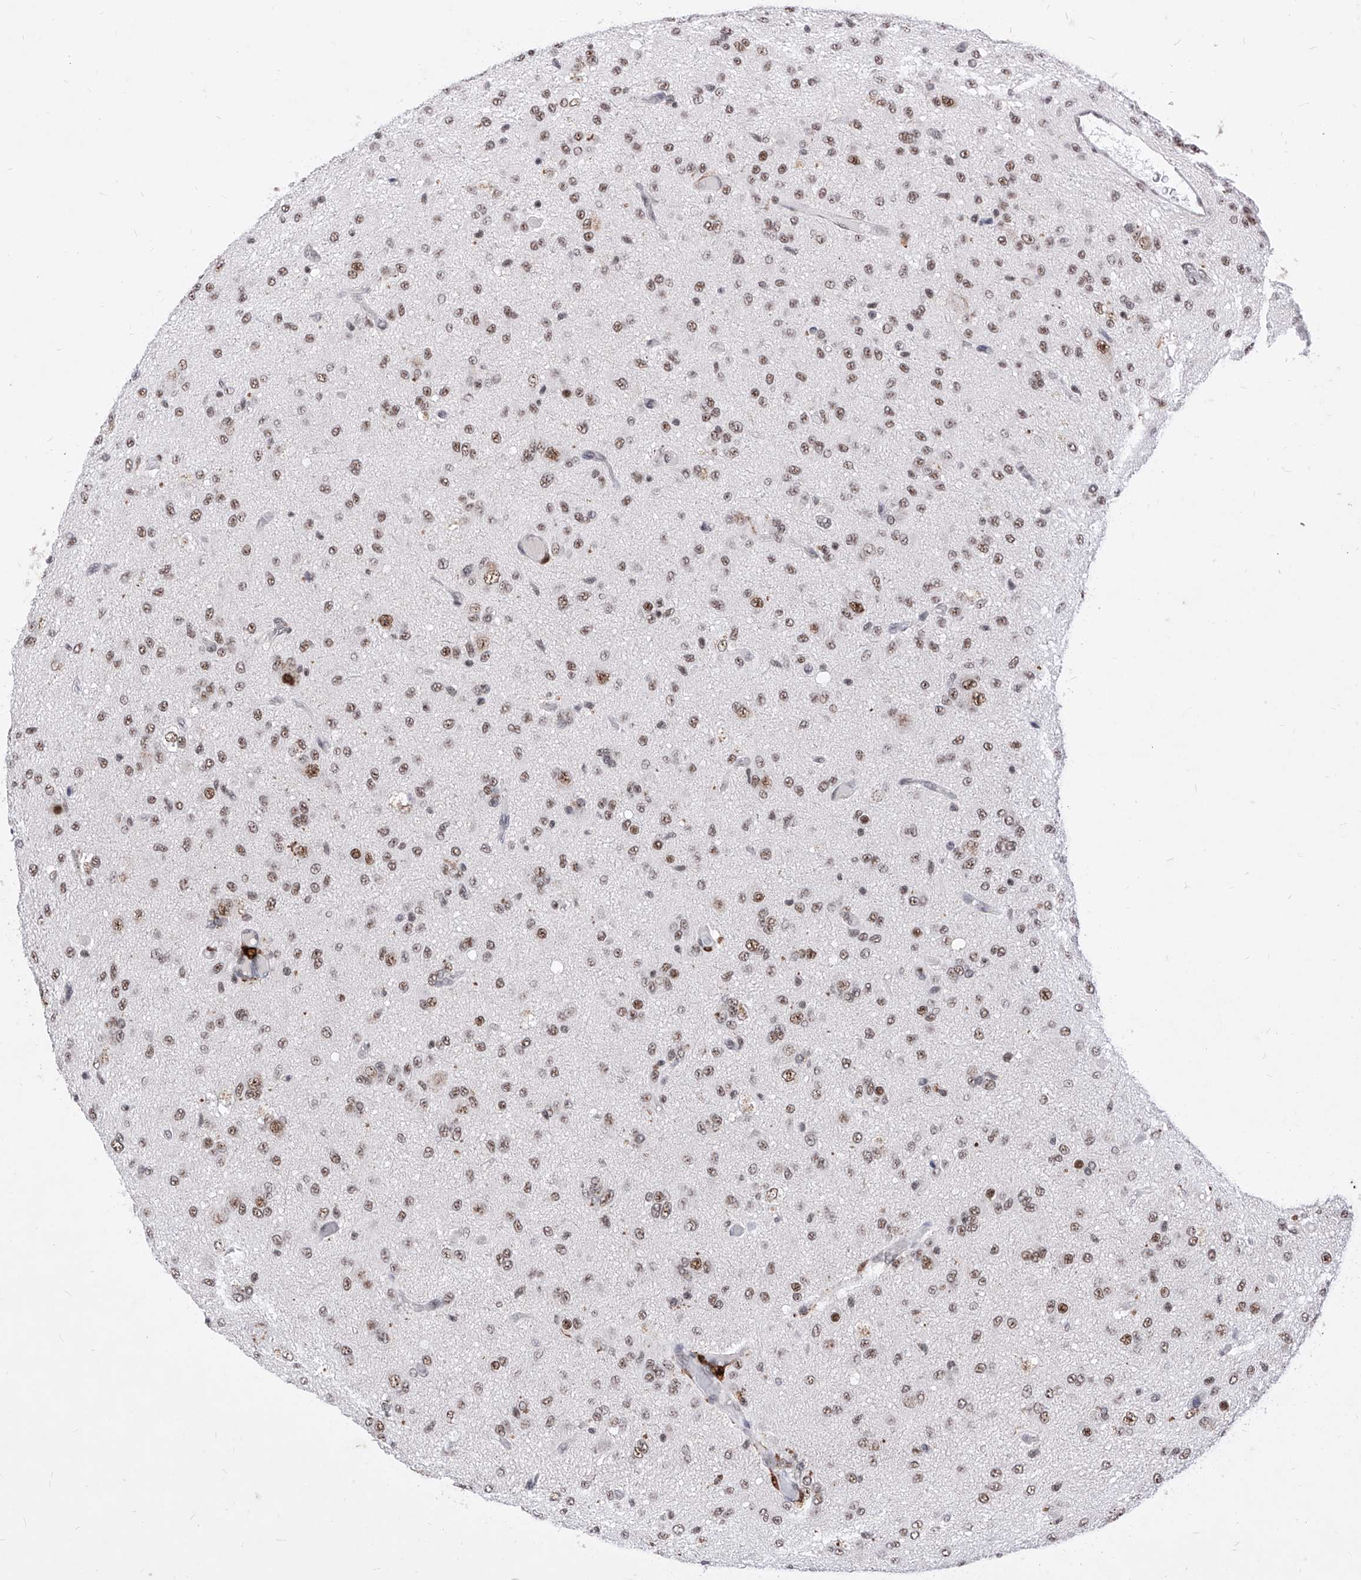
{"staining": {"intensity": "weak", "quantity": ">75%", "location": "nuclear"}, "tissue": "glioma", "cell_type": "Tumor cells", "image_type": "cancer", "snomed": [{"axis": "morphology", "description": "Glioma, malignant, High grade"}, {"axis": "topography", "description": "Brain"}], "caption": "Protein expression analysis of glioma exhibits weak nuclear expression in about >75% of tumor cells.", "gene": "PHF5A", "patient": {"sex": "female", "age": 59}}